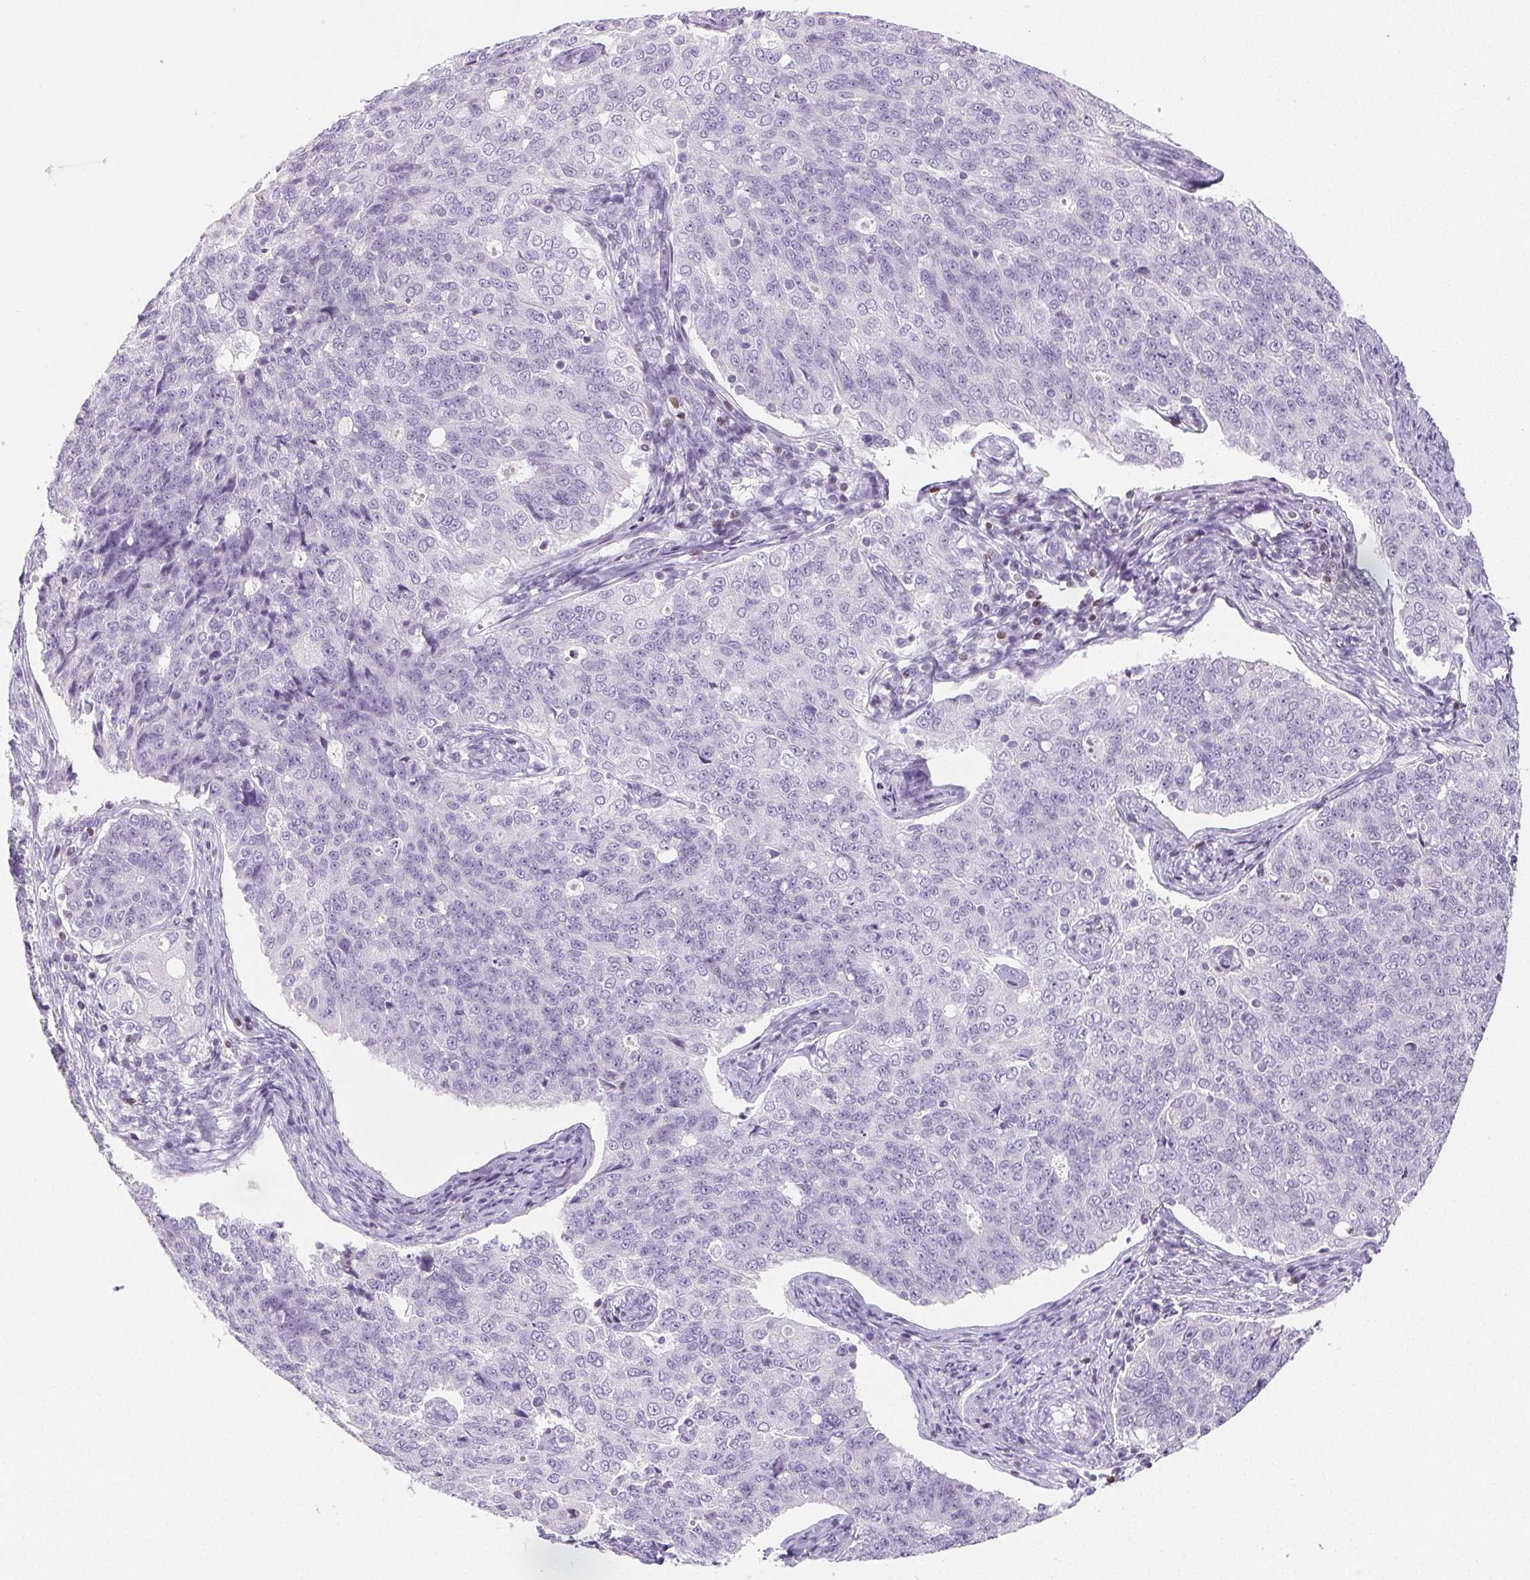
{"staining": {"intensity": "negative", "quantity": "none", "location": "none"}, "tissue": "endometrial cancer", "cell_type": "Tumor cells", "image_type": "cancer", "snomed": [{"axis": "morphology", "description": "Adenocarcinoma, NOS"}, {"axis": "topography", "description": "Endometrium"}], "caption": "Tumor cells are negative for protein expression in human adenocarcinoma (endometrial). (DAB immunohistochemistry (IHC), high magnification).", "gene": "BEND2", "patient": {"sex": "female", "age": 43}}